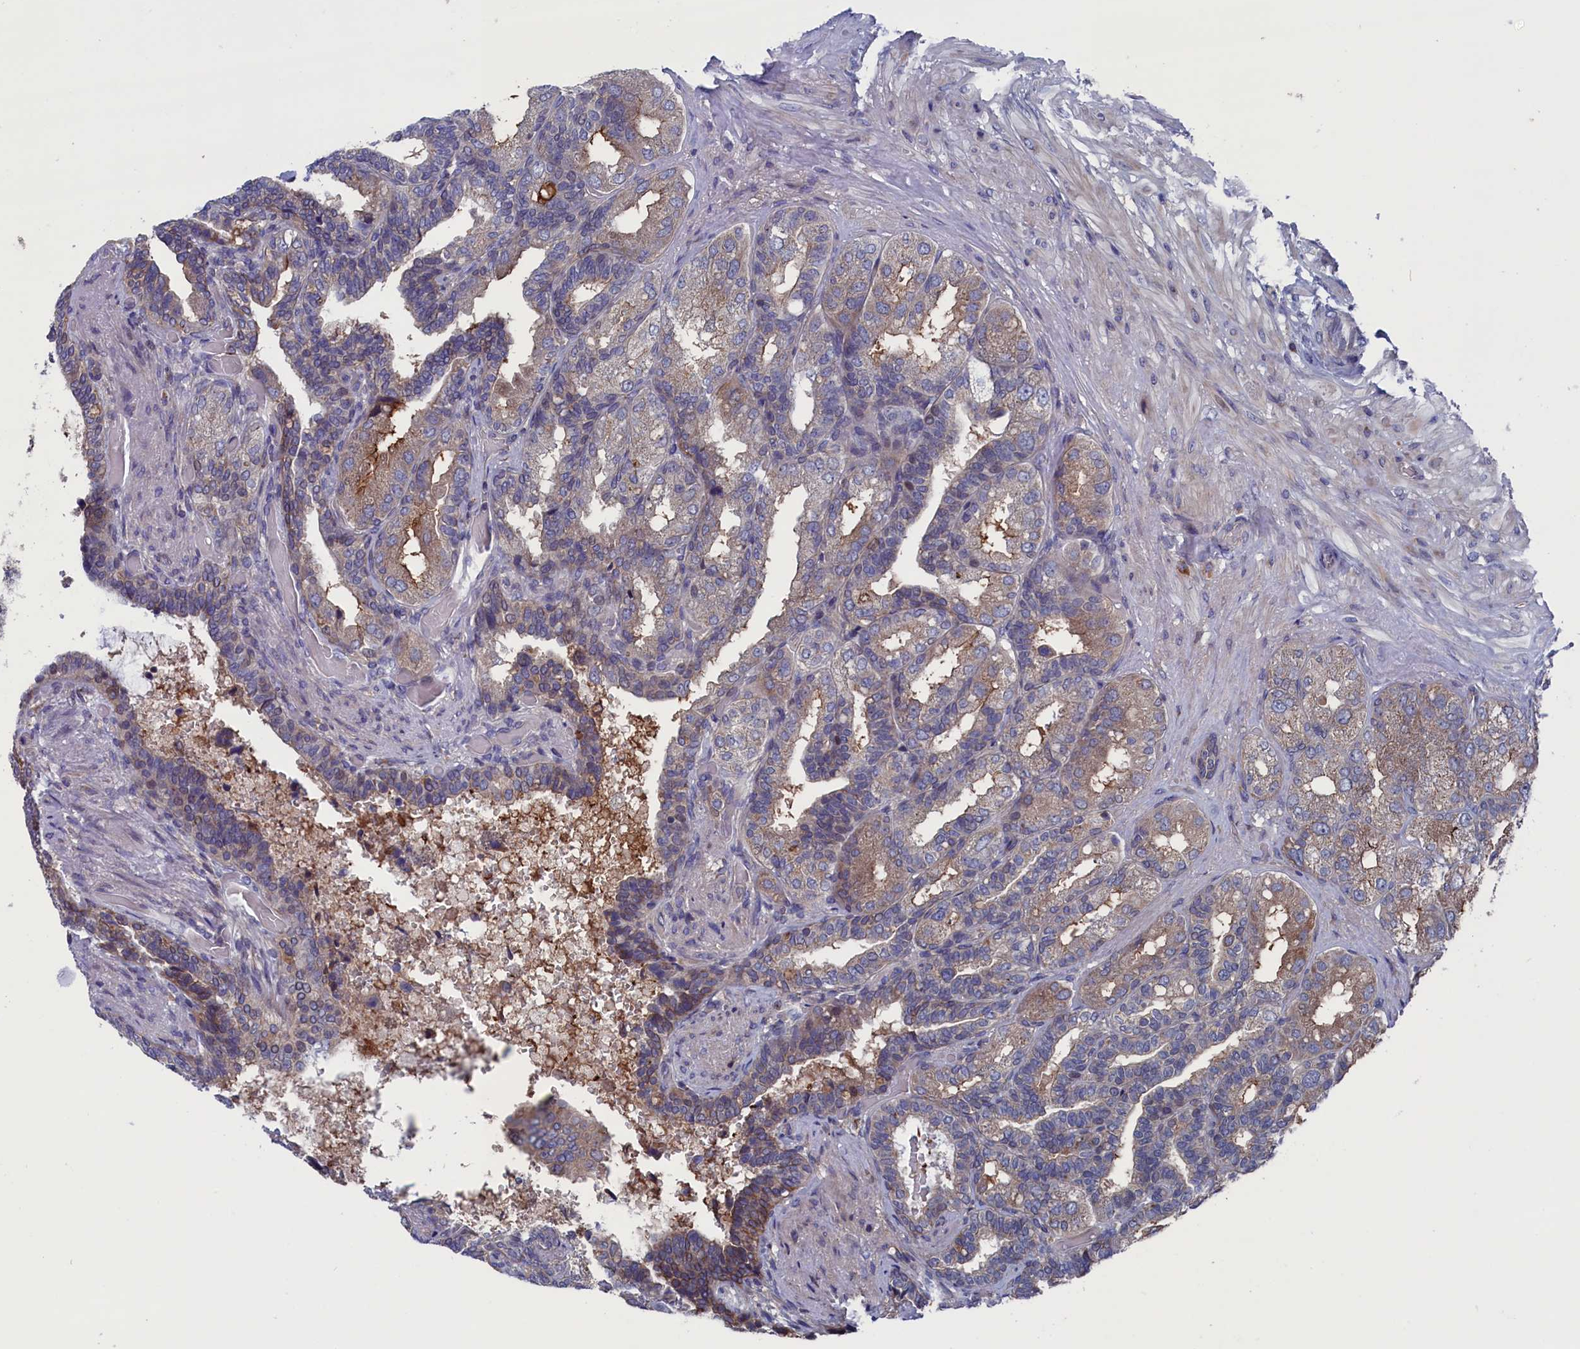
{"staining": {"intensity": "moderate", "quantity": "<25%", "location": "cytoplasmic/membranous"}, "tissue": "seminal vesicle", "cell_type": "Glandular cells", "image_type": "normal", "snomed": [{"axis": "morphology", "description": "Normal tissue, NOS"}, {"axis": "topography", "description": "Seminal veicle"}, {"axis": "topography", "description": "Peripheral nerve tissue"}], "caption": "DAB immunohistochemical staining of benign seminal vesicle shows moderate cytoplasmic/membranous protein positivity in about <25% of glandular cells.", "gene": "SPATA13", "patient": {"sex": "male", "age": 63}}